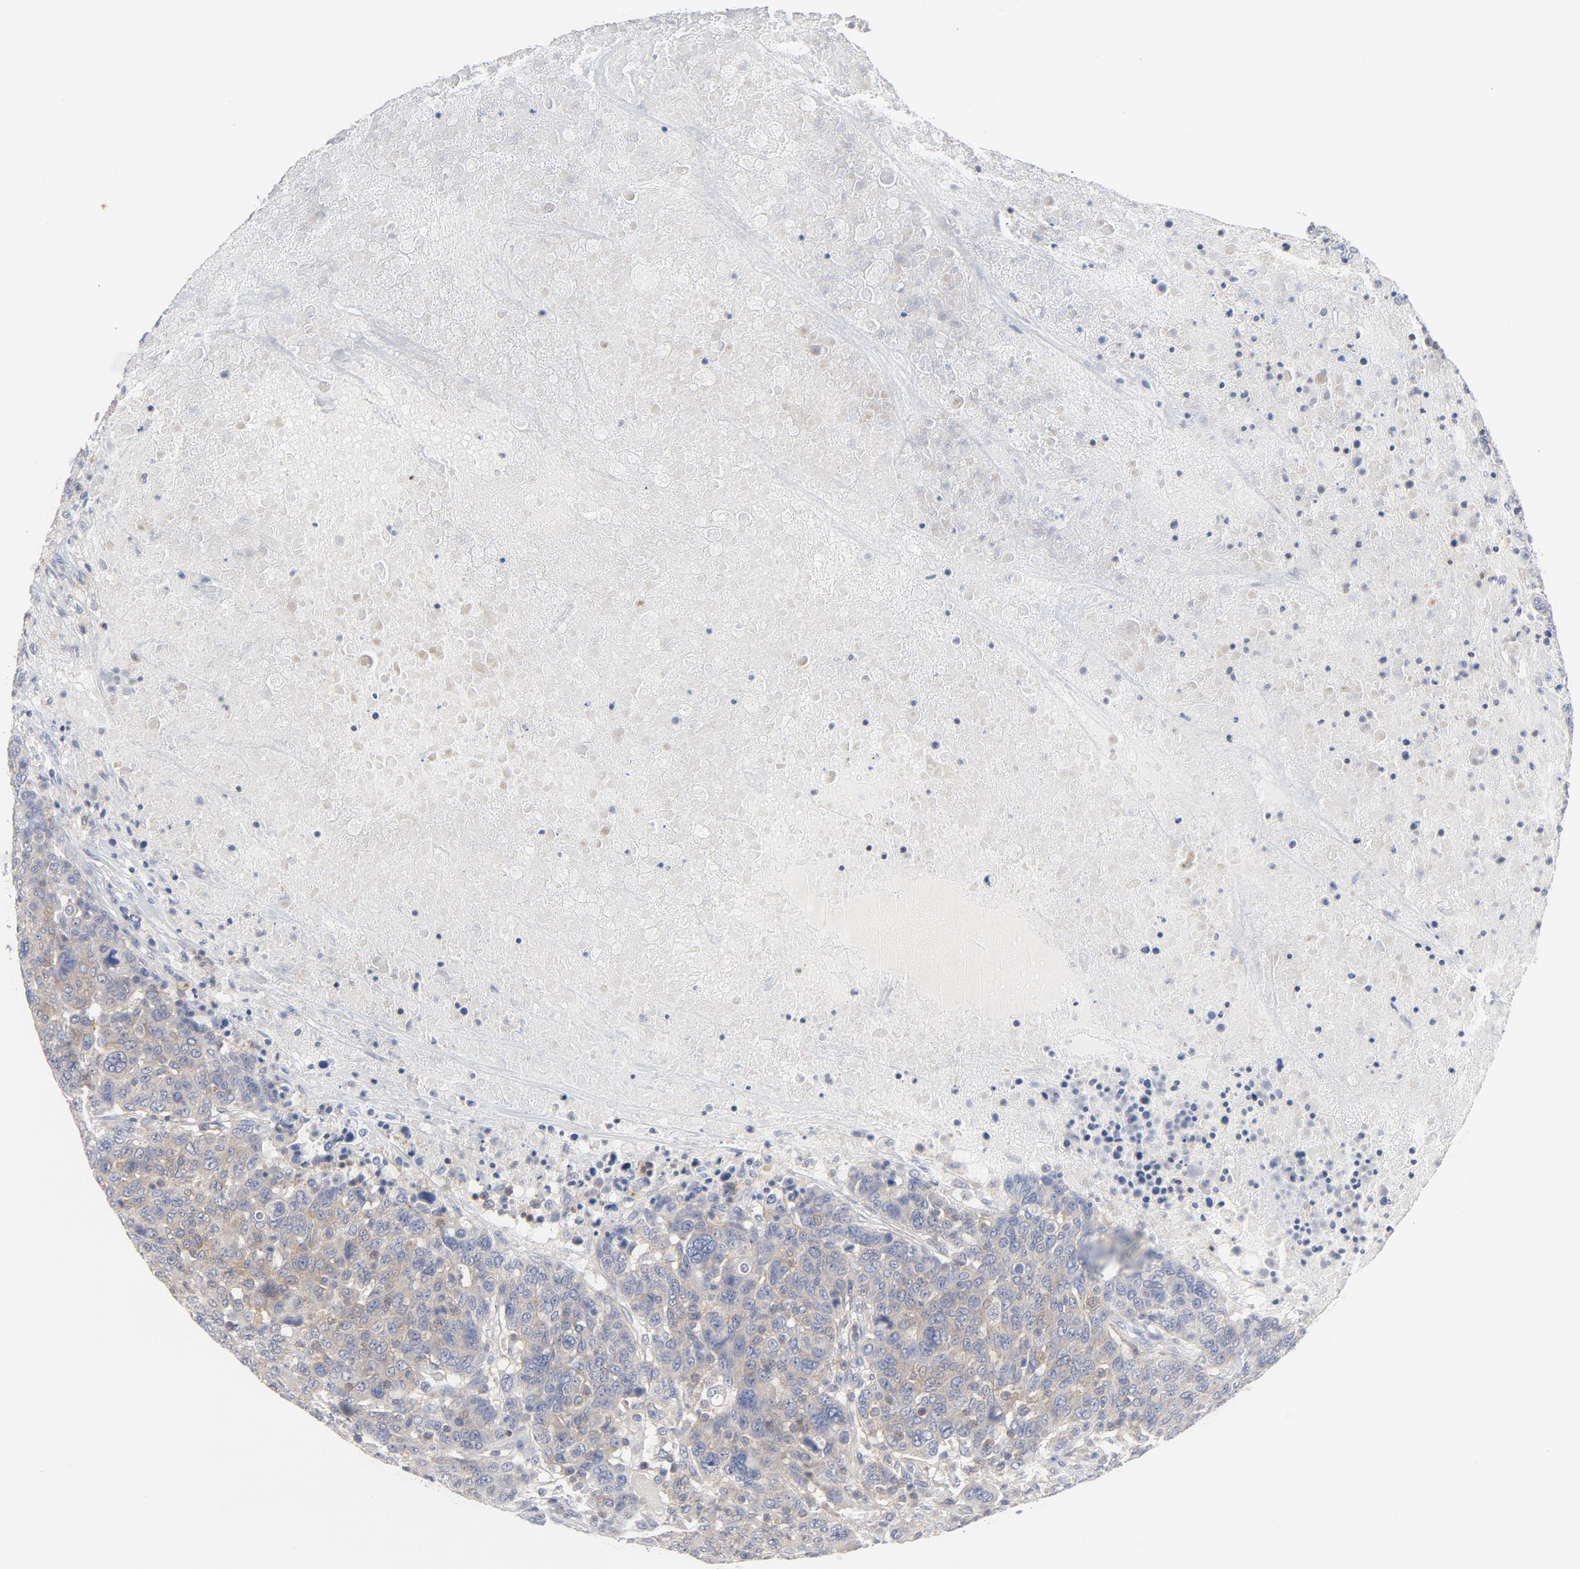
{"staining": {"intensity": "weak", "quantity": ">75%", "location": "cytoplasmic/membranous"}, "tissue": "breast cancer", "cell_type": "Tumor cells", "image_type": "cancer", "snomed": [{"axis": "morphology", "description": "Duct carcinoma"}, {"axis": "topography", "description": "Breast"}], "caption": "Intraductal carcinoma (breast) tissue reveals weak cytoplasmic/membranous staining in approximately >75% of tumor cells", "gene": "ROCK1", "patient": {"sex": "female", "age": 37}}